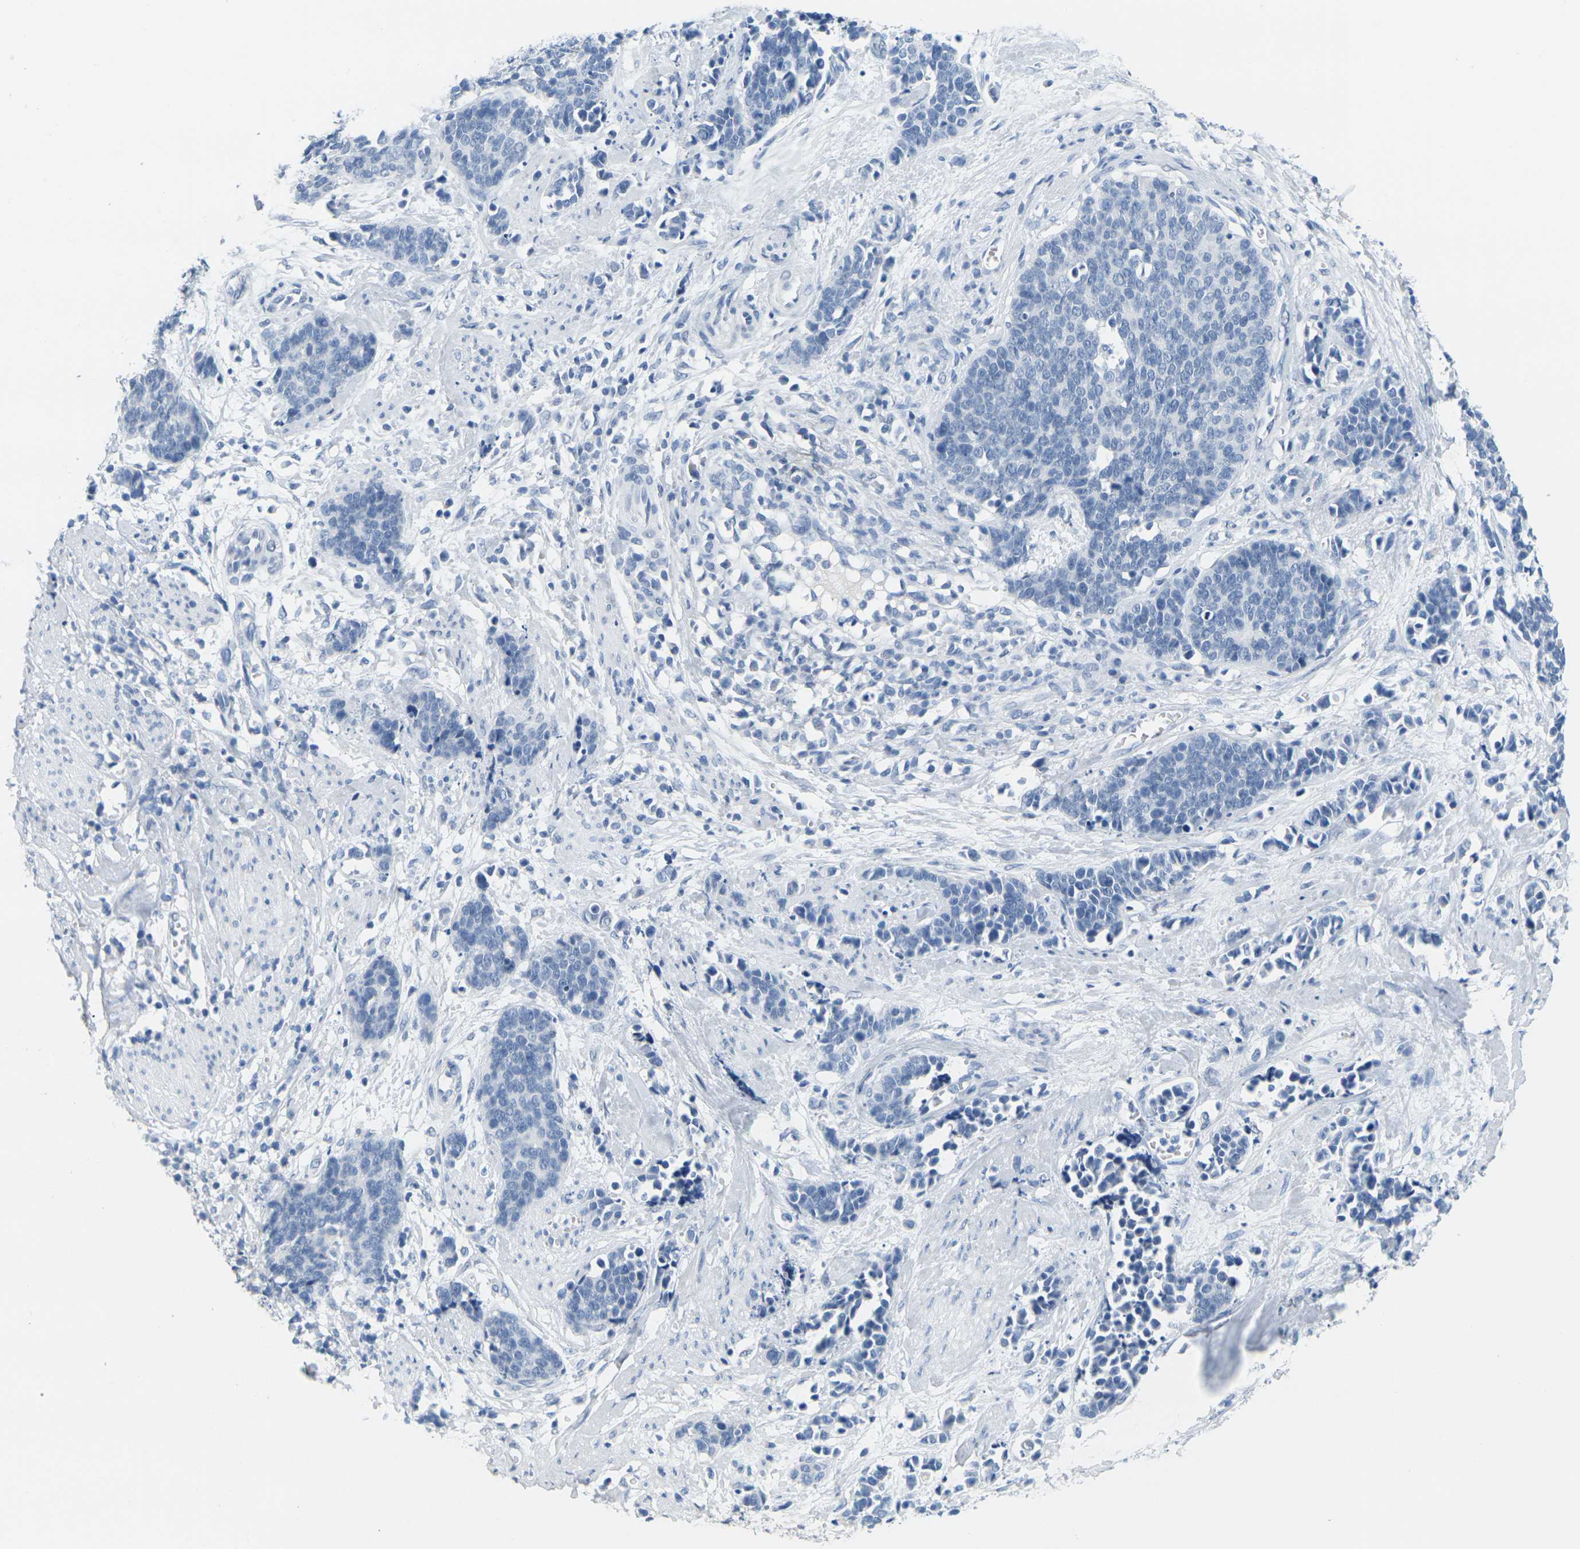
{"staining": {"intensity": "negative", "quantity": "none", "location": "none"}, "tissue": "cervical cancer", "cell_type": "Tumor cells", "image_type": "cancer", "snomed": [{"axis": "morphology", "description": "Squamous cell carcinoma, NOS"}, {"axis": "topography", "description": "Cervix"}], "caption": "A high-resolution micrograph shows immunohistochemistry (IHC) staining of cervical cancer, which reveals no significant positivity in tumor cells. (DAB (3,3'-diaminobenzidine) immunohistochemistry (IHC), high magnification).", "gene": "CTAG1A", "patient": {"sex": "female", "age": 35}}